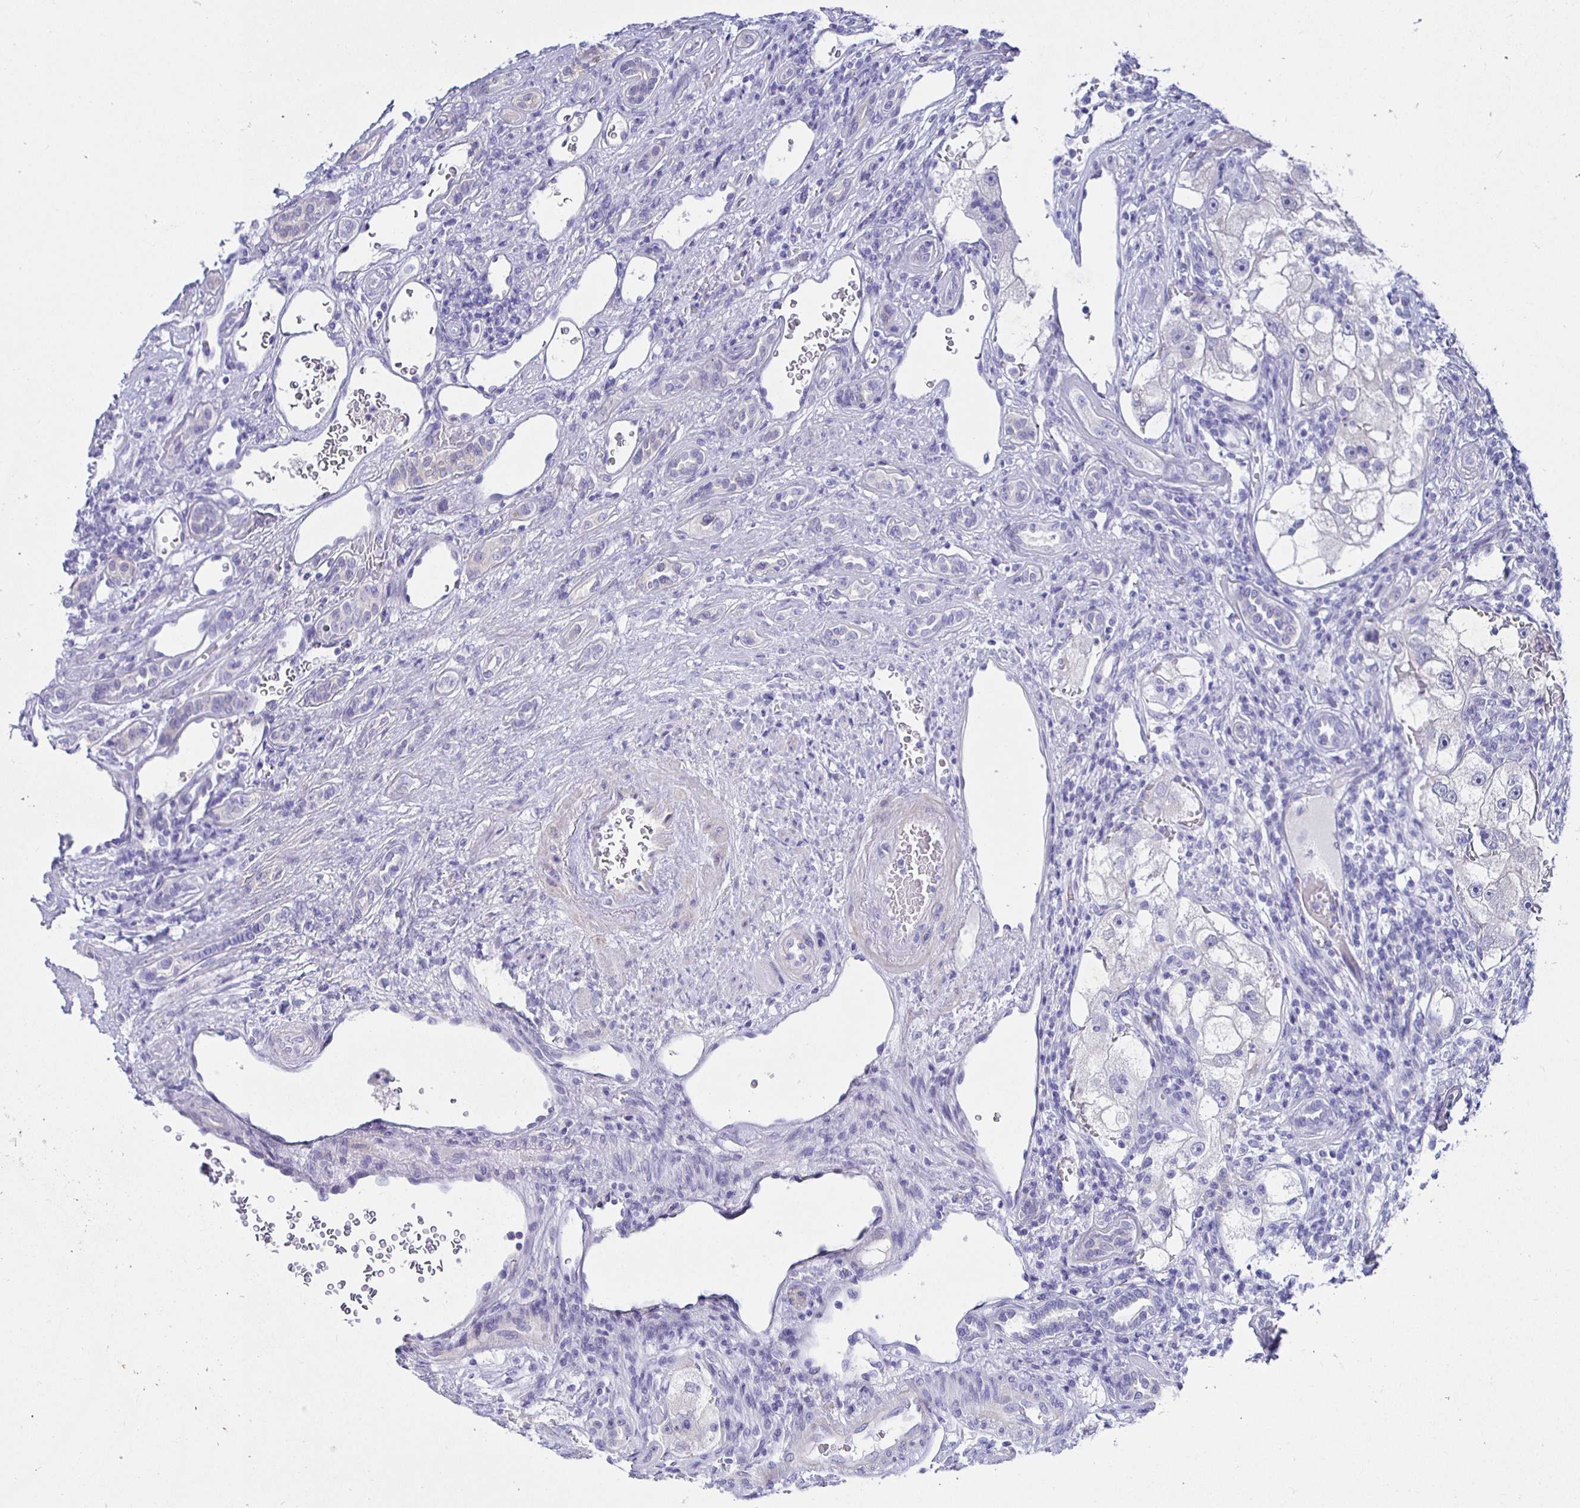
{"staining": {"intensity": "negative", "quantity": "none", "location": "none"}, "tissue": "renal cancer", "cell_type": "Tumor cells", "image_type": "cancer", "snomed": [{"axis": "morphology", "description": "Adenocarcinoma, NOS"}, {"axis": "topography", "description": "Kidney"}], "caption": "Tumor cells show no significant protein expression in renal adenocarcinoma. (DAB IHC, high magnification).", "gene": "HSPA4L", "patient": {"sex": "male", "age": 63}}